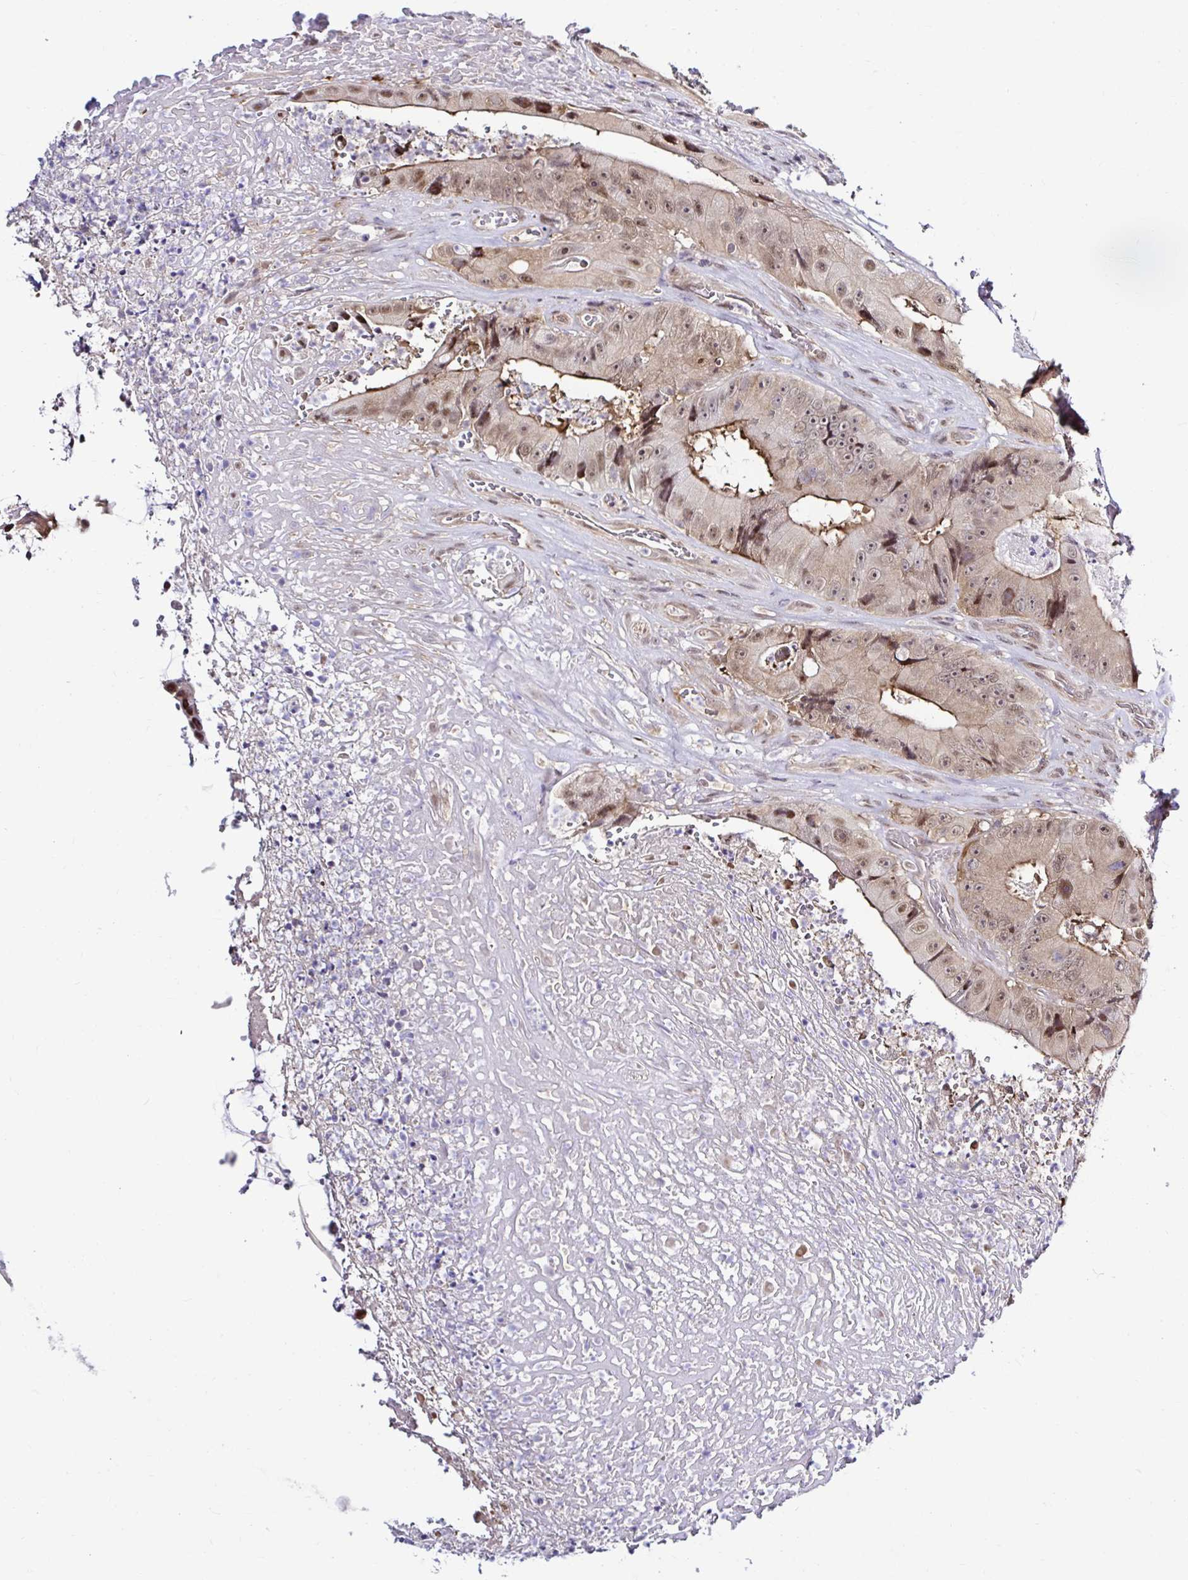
{"staining": {"intensity": "moderate", "quantity": "25%-75%", "location": "cytoplasmic/membranous,nuclear"}, "tissue": "colorectal cancer", "cell_type": "Tumor cells", "image_type": "cancer", "snomed": [{"axis": "morphology", "description": "Adenocarcinoma, NOS"}, {"axis": "topography", "description": "Colon"}], "caption": "Brown immunohistochemical staining in human adenocarcinoma (colorectal) displays moderate cytoplasmic/membranous and nuclear positivity in approximately 25%-75% of tumor cells.", "gene": "PSMD3", "patient": {"sex": "female", "age": 86}}